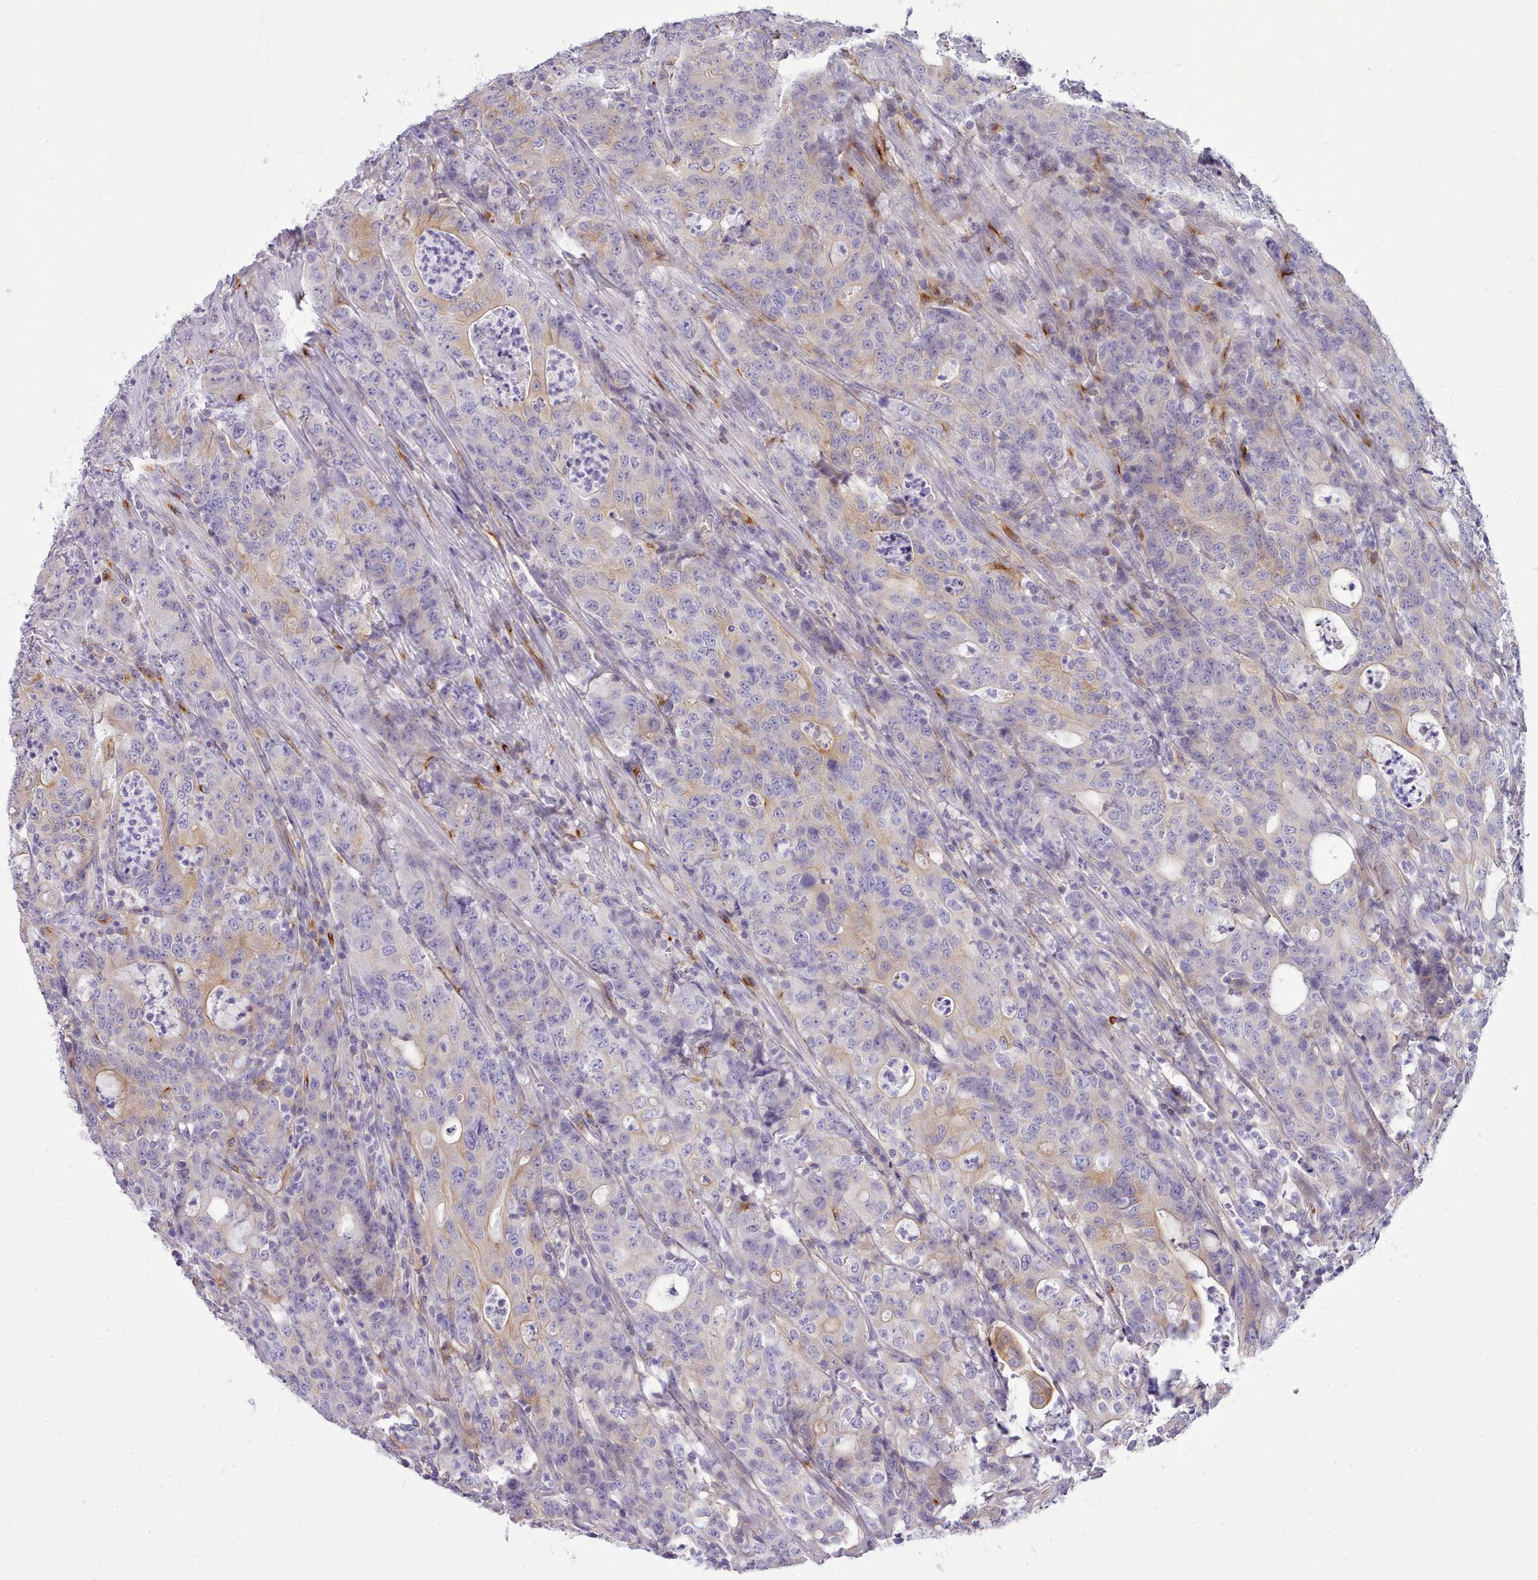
{"staining": {"intensity": "moderate", "quantity": "<25%", "location": "cytoplasmic/membranous"}, "tissue": "colorectal cancer", "cell_type": "Tumor cells", "image_type": "cancer", "snomed": [{"axis": "morphology", "description": "Adenocarcinoma, NOS"}, {"axis": "topography", "description": "Colon"}], "caption": "Brown immunohistochemical staining in human adenocarcinoma (colorectal) shows moderate cytoplasmic/membranous expression in about <25% of tumor cells. (DAB (3,3'-diaminobenzidine) IHC, brown staining for protein, blue staining for nuclei).", "gene": "CYP2A13", "patient": {"sex": "male", "age": 83}}